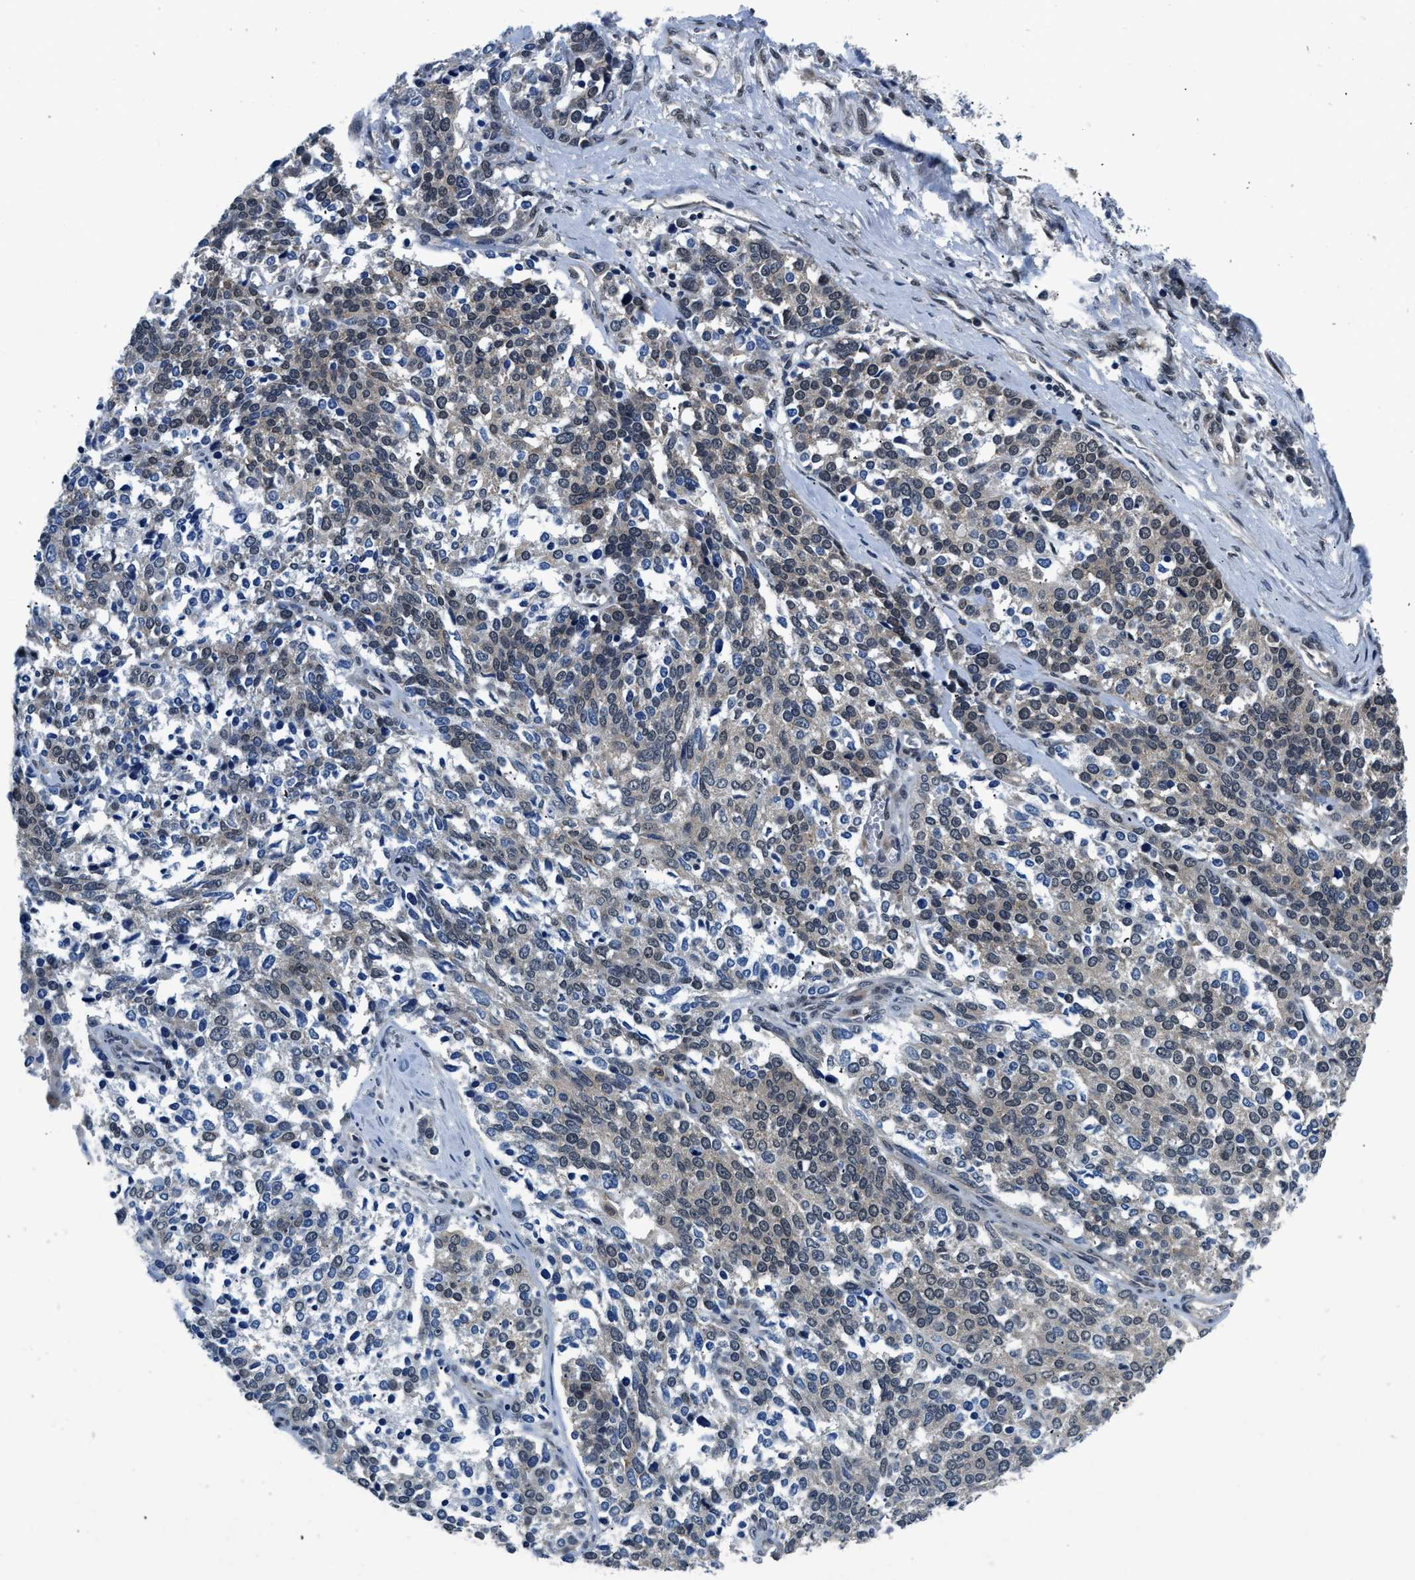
{"staining": {"intensity": "weak", "quantity": "25%-75%", "location": "cytoplasmic/membranous"}, "tissue": "ovarian cancer", "cell_type": "Tumor cells", "image_type": "cancer", "snomed": [{"axis": "morphology", "description": "Cystadenocarcinoma, serous, NOS"}, {"axis": "topography", "description": "Ovary"}], "caption": "Serous cystadenocarcinoma (ovarian) stained with a protein marker displays weak staining in tumor cells.", "gene": "SMAD4", "patient": {"sex": "female", "age": 44}}